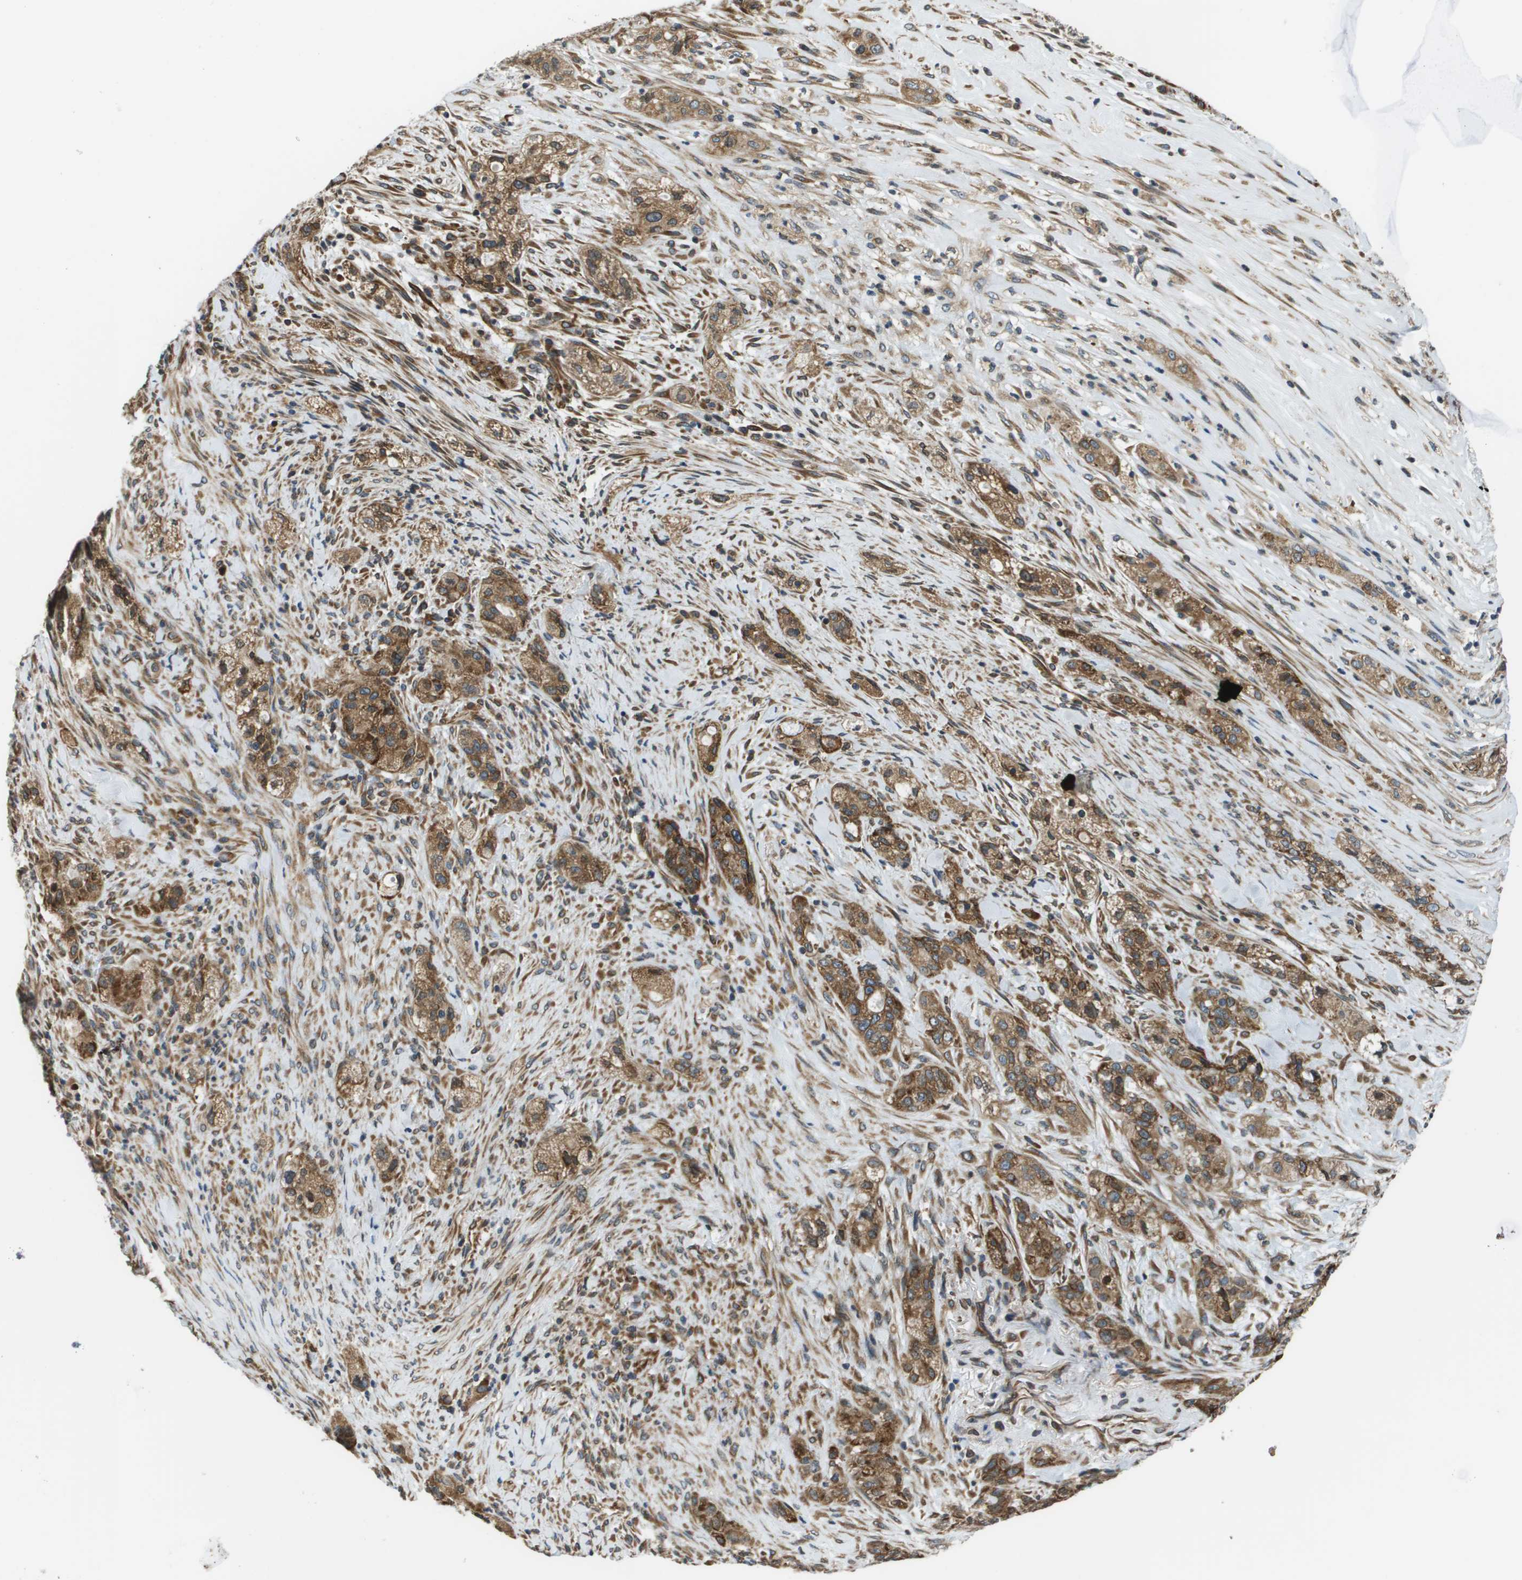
{"staining": {"intensity": "moderate", "quantity": ">75%", "location": "cytoplasmic/membranous"}, "tissue": "pancreatic cancer", "cell_type": "Tumor cells", "image_type": "cancer", "snomed": [{"axis": "morphology", "description": "Adenocarcinoma, NOS"}, {"axis": "topography", "description": "Pancreas"}], "caption": "DAB (3,3'-diaminobenzidine) immunohistochemical staining of human adenocarcinoma (pancreatic) shows moderate cytoplasmic/membranous protein positivity in about >75% of tumor cells. Immunohistochemistry (ihc) stains the protein in brown and the nuclei are stained blue.", "gene": "SEC62", "patient": {"sex": "female", "age": 78}}